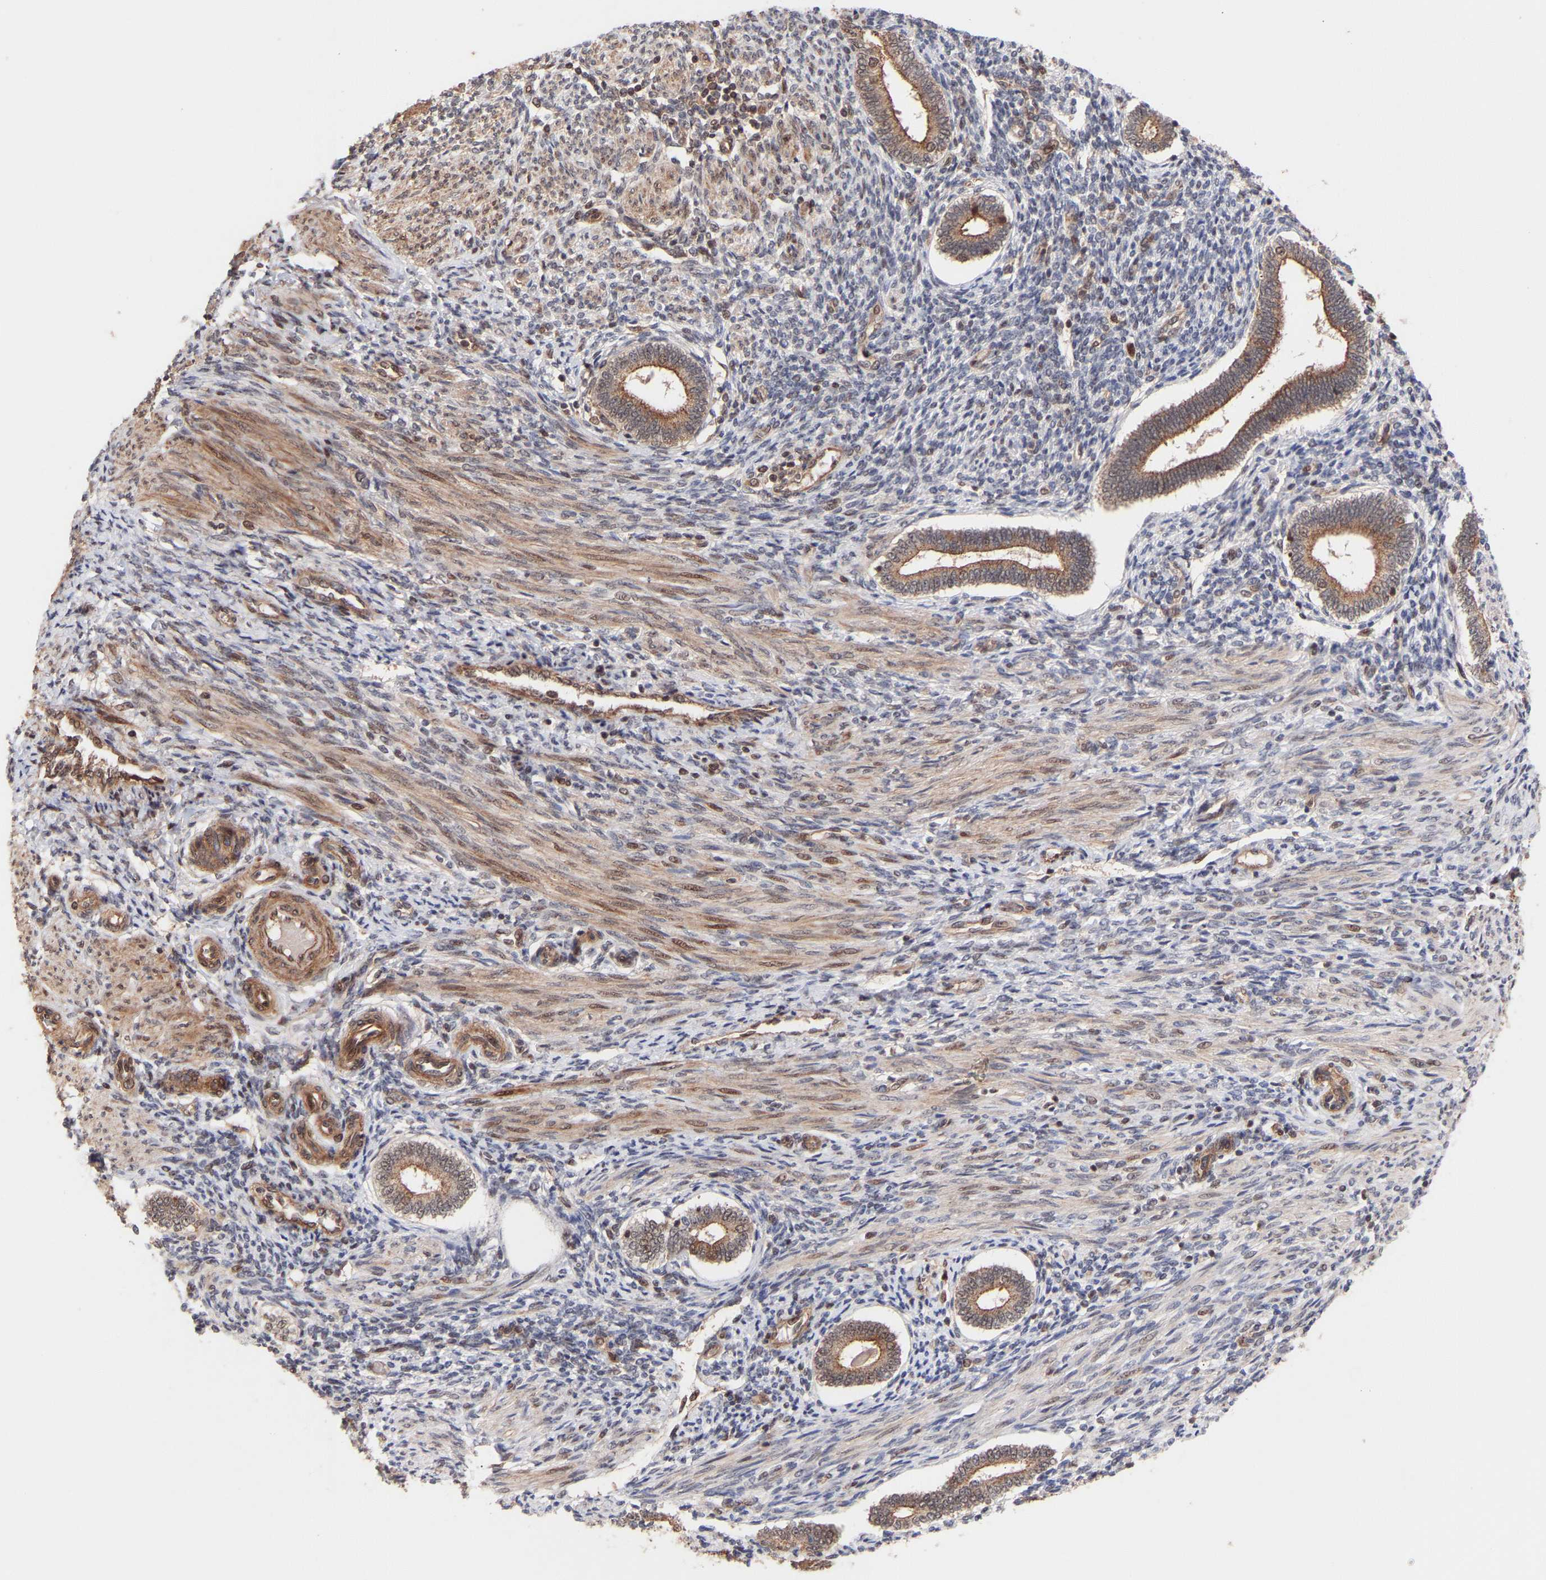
{"staining": {"intensity": "weak", "quantity": "25%-75%", "location": "cytoplasmic/membranous,nuclear"}, "tissue": "endometrium", "cell_type": "Cells in endometrial stroma", "image_type": "normal", "snomed": [{"axis": "morphology", "description": "Normal tissue, NOS"}, {"axis": "topography", "description": "Endometrium"}], "caption": "Cells in endometrial stroma reveal low levels of weak cytoplasmic/membranous,nuclear expression in about 25%-75% of cells in normal endometrium. (IHC, brightfield microscopy, high magnification).", "gene": "PDLIM5", "patient": {"sex": "female", "age": 42}}